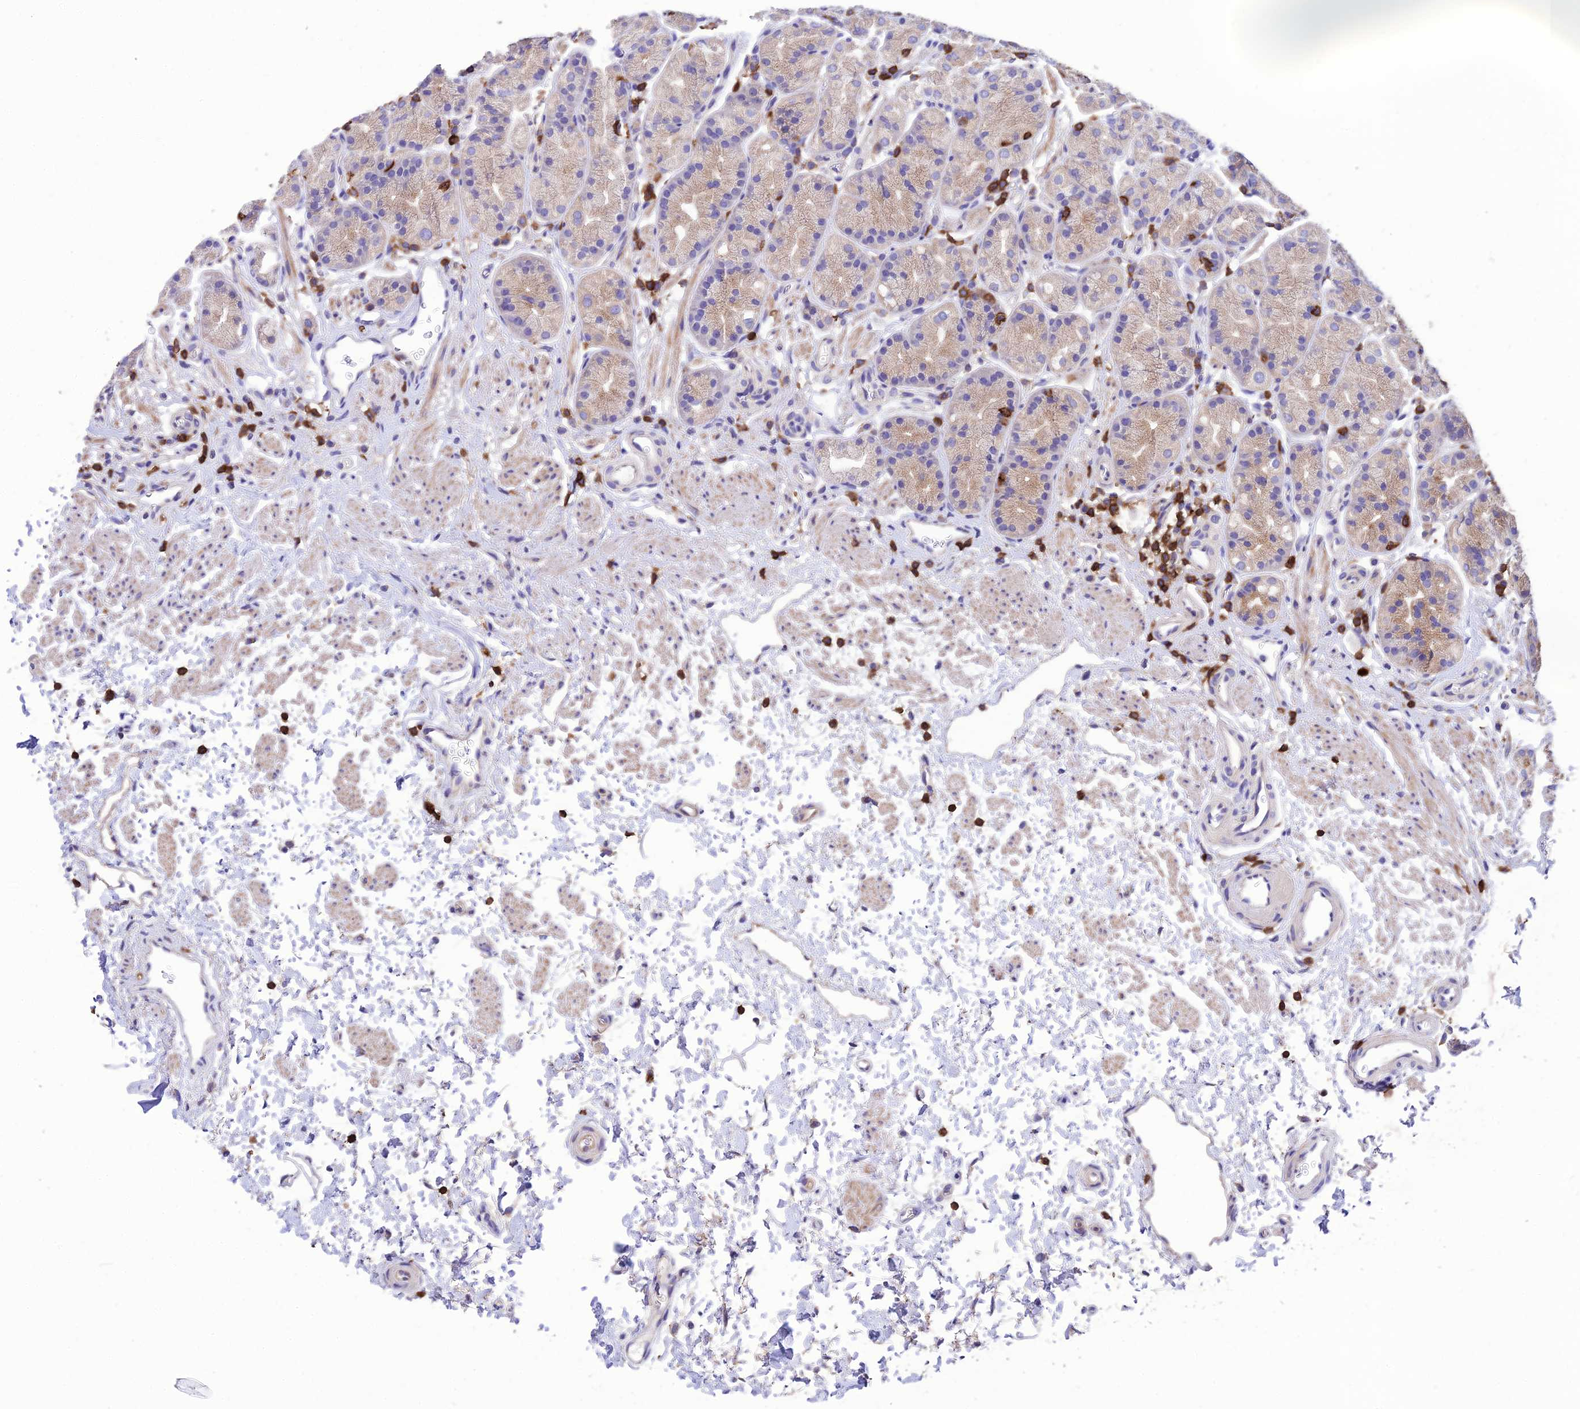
{"staining": {"intensity": "weak", "quantity": "25%-75%", "location": "cytoplasmic/membranous"}, "tissue": "stomach", "cell_type": "Glandular cells", "image_type": "normal", "snomed": [{"axis": "morphology", "description": "Normal tissue, NOS"}, {"axis": "topography", "description": "Stomach"}], "caption": "Stomach stained with a brown dye displays weak cytoplasmic/membranous positive positivity in approximately 25%-75% of glandular cells.", "gene": "PTPRCAP", "patient": {"sex": "male", "age": 63}}